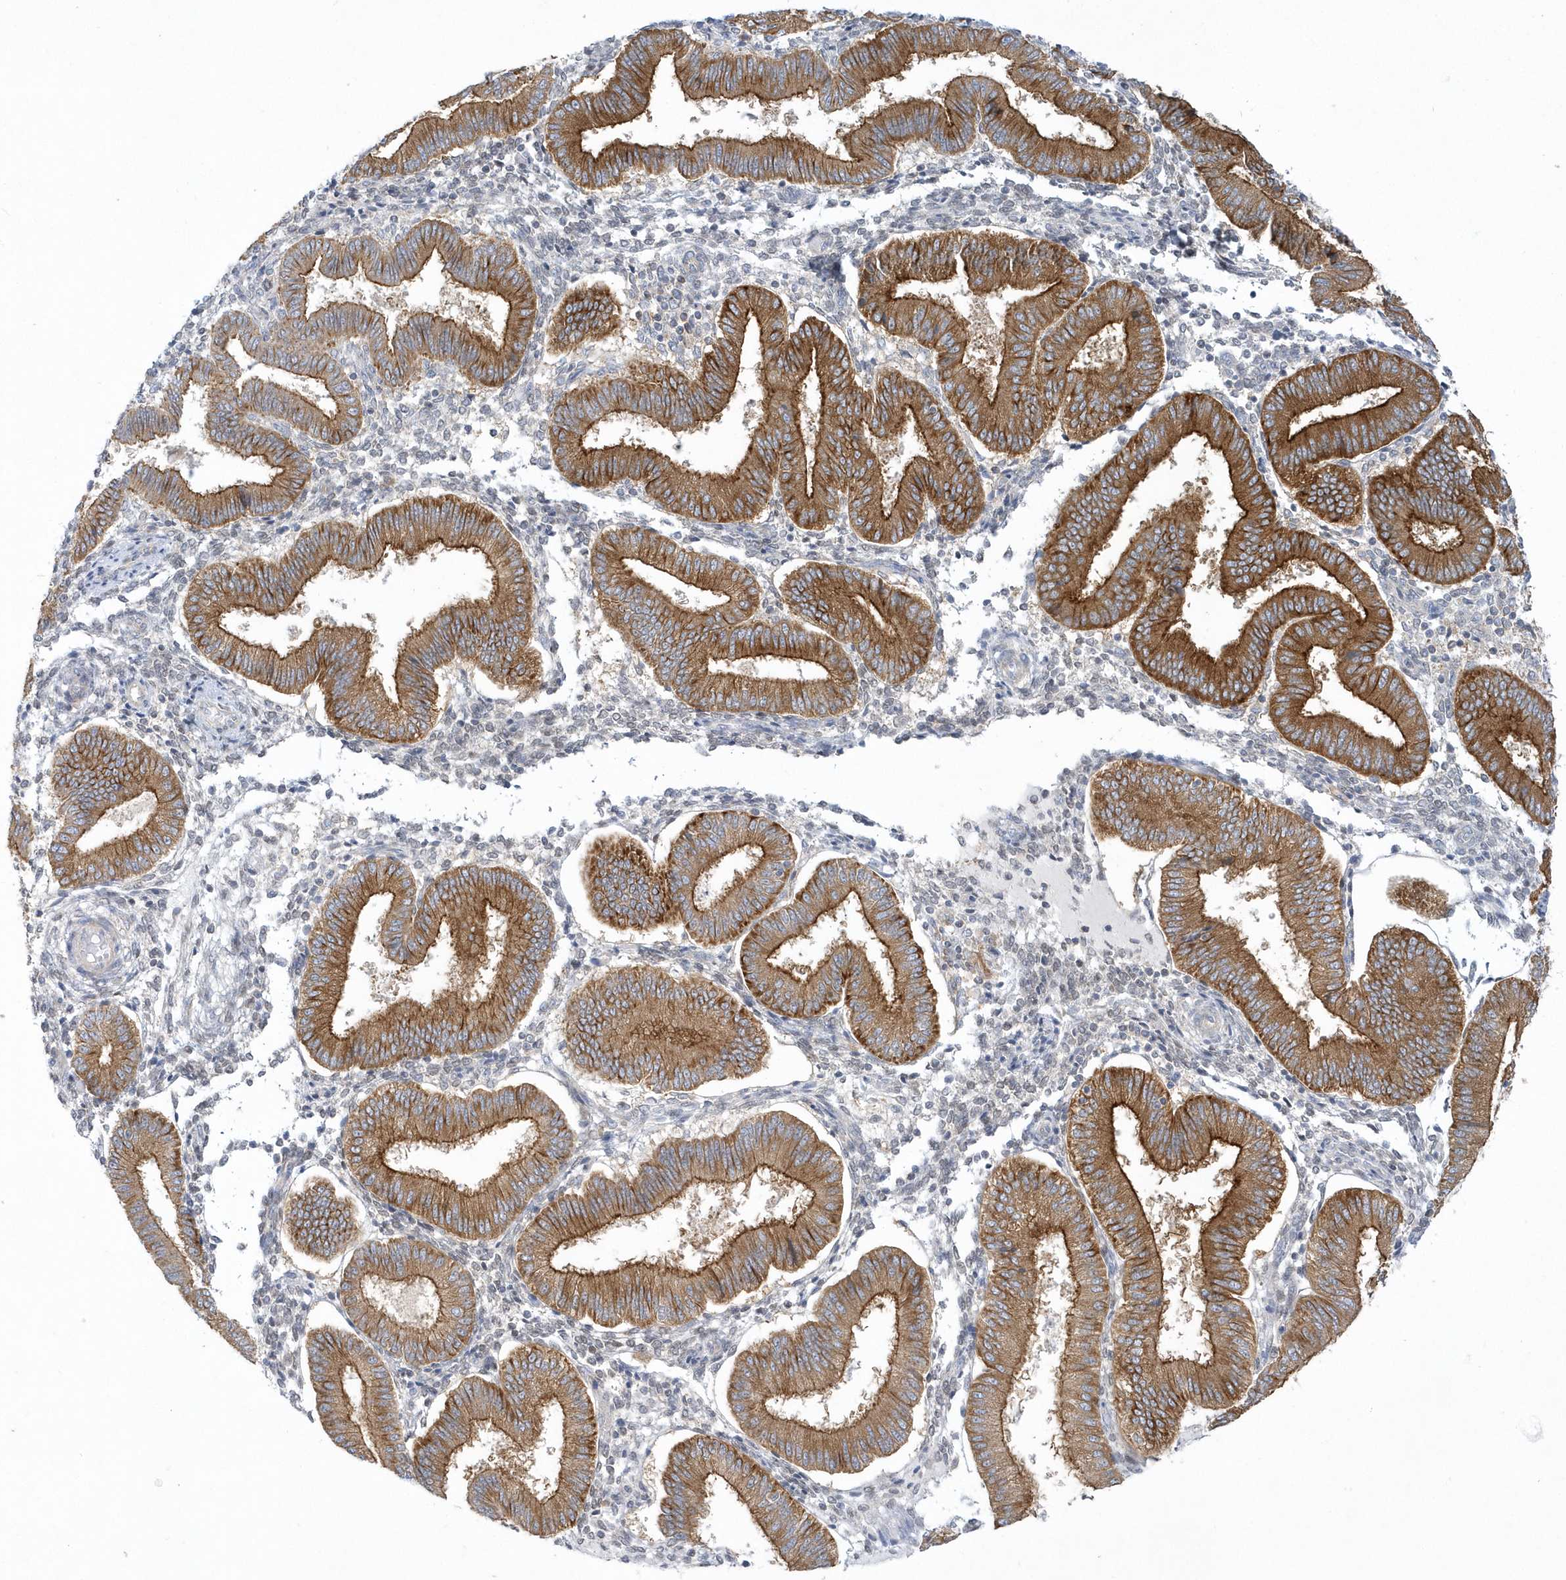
{"staining": {"intensity": "negative", "quantity": "none", "location": "none"}, "tissue": "endometrium", "cell_type": "Cells in endometrial stroma", "image_type": "normal", "snomed": [{"axis": "morphology", "description": "Normal tissue, NOS"}, {"axis": "topography", "description": "Endometrium"}], "caption": "IHC of unremarkable human endometrium displays no staining in cells in endometrial stroma.", "gene": "DNAJC18", "patient": {"sex": "female", "age": 39}}